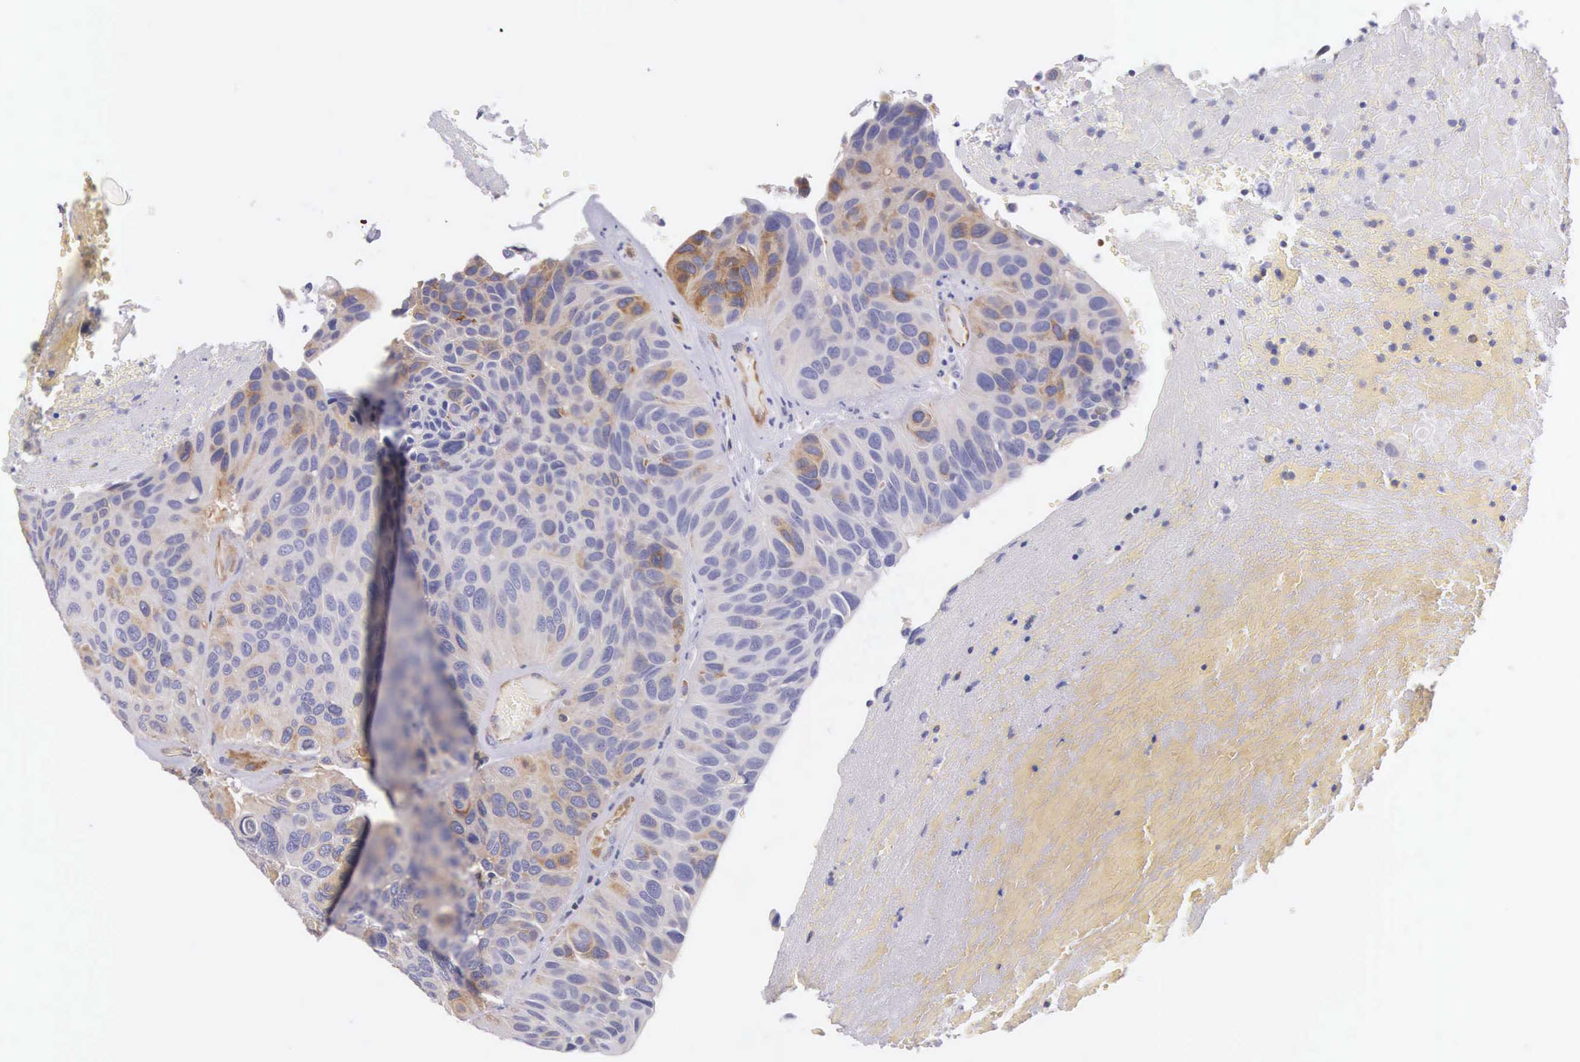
{"staining": {"intensity": "weak", "quantity": "<25%", "location": "cytoplasmic/membranous"}, "tissue": "urothelial cancer", "cell_type": "Tumor cells", "image_type": "cancer", "snomed": [{"axis": "morphology", "description": "Urothelial carcinoma, High grade"}, {"axis": "topography", "description": "Urinary bladder"}], "caption": "Immunohistochemistry (IHC) of human urothelial cancer demonstrates no expression in tumor cells.", "gene": "OSBPL3", "patient": {"sex": "male", "age": 66}}